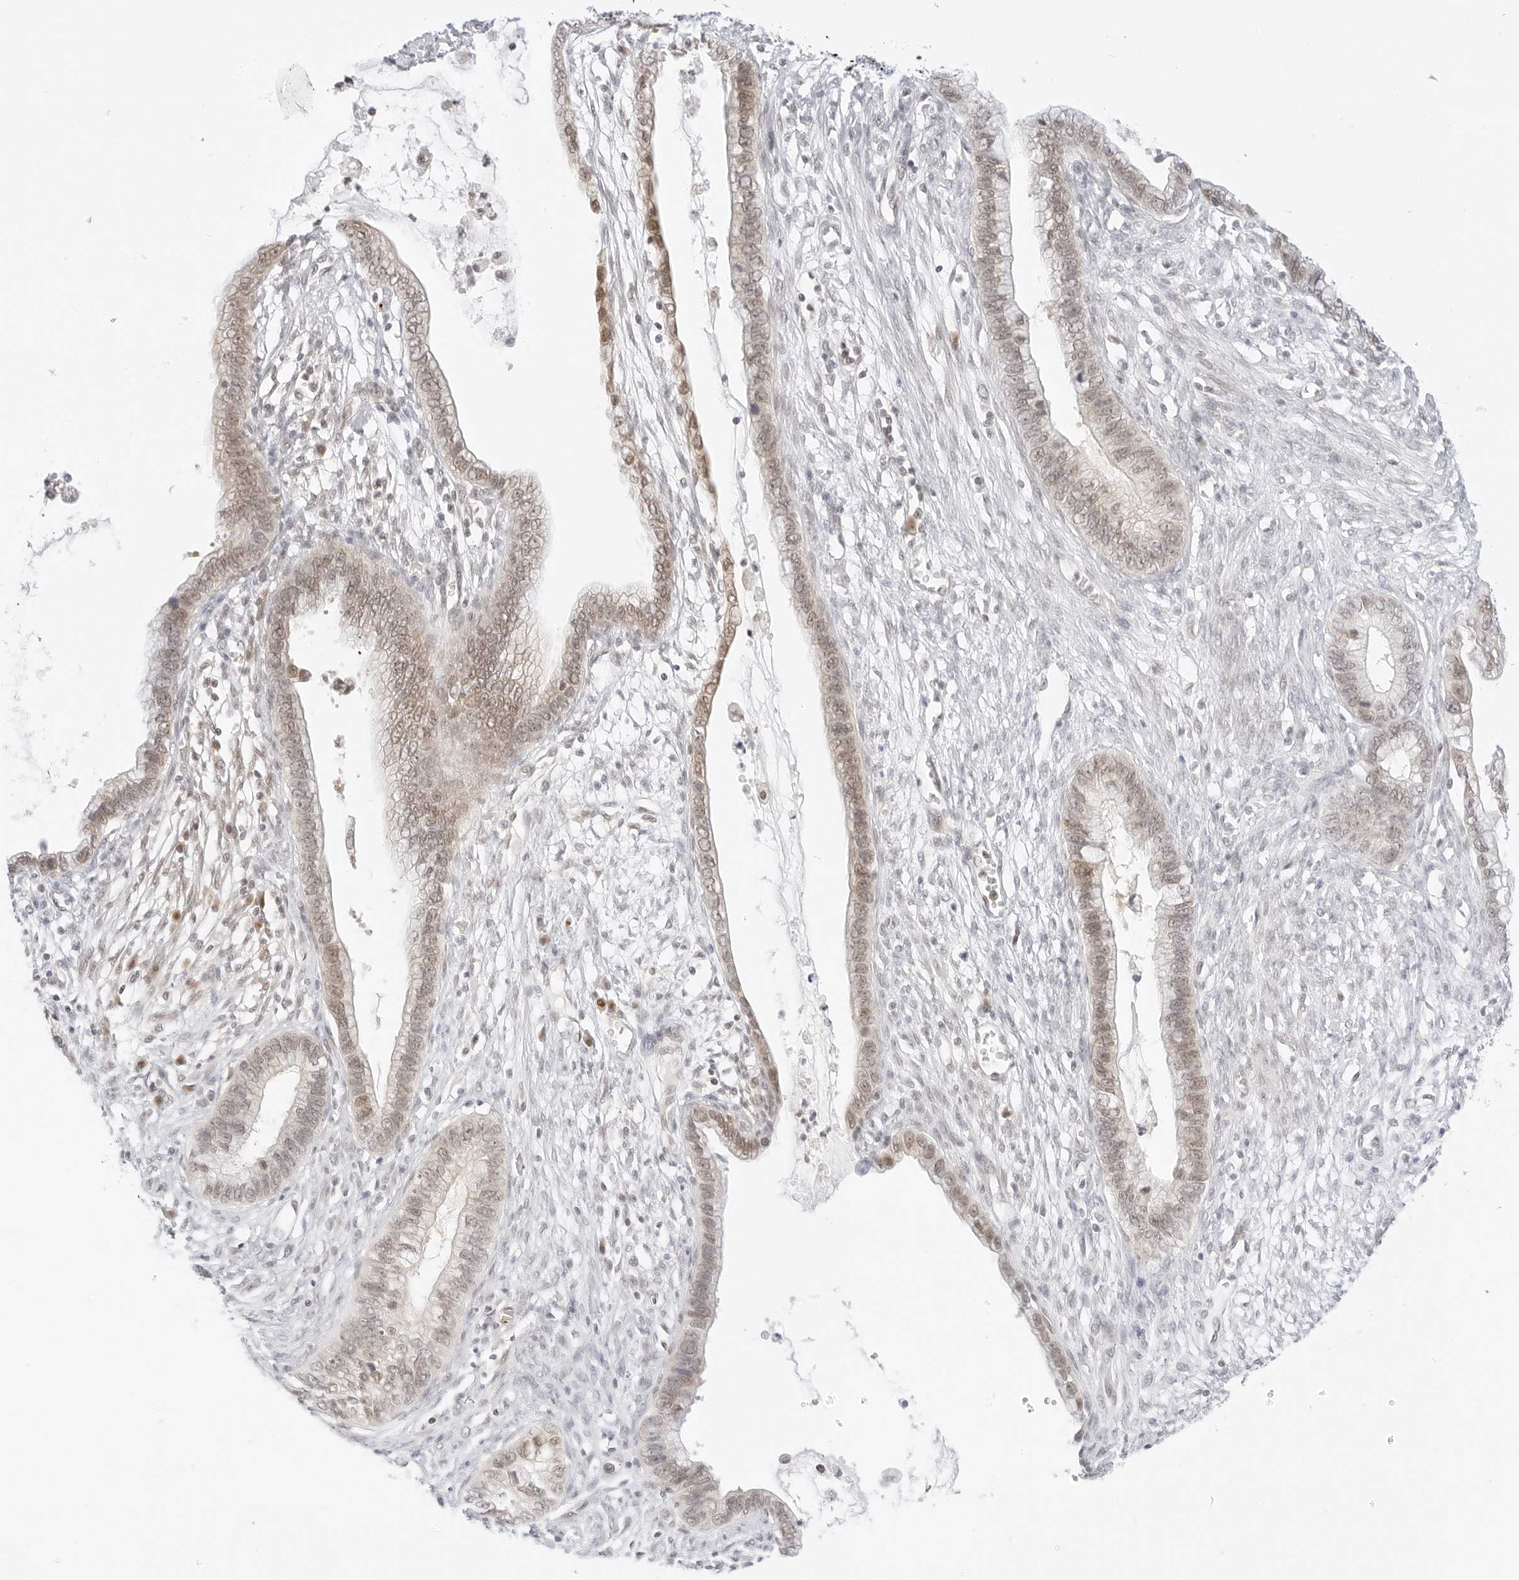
{"staining": {"intensity": "weak", "quantity": "25%-75%", "location": "cytoplasmic/membranous,nuclear"}, "tissue": "cervical cancer", "cell_type": "Tumor cells", "image_type": "cancer", "snomed": [{"axis": "morphology", "description": "Adenocarcinoma, NOS"}, {"axis": "topography", "description": "Cervix"}], "caption": "Immunohistochemistry (IHC) staining of cervical adenocarcinoma, which displays low levels of weak cytoplasmic/membranous and nuclear positivity in about 25%-75% of tumor cells indicating weak cytoplasmic/membranous and nuclear protein staining. The staining was performed using DAB (3,3'-diaminobenzidine) (brown) for protein detection and nuclei were counterstained in hematoxylin (blue).", "gene": "POLR3C", "patient": {"sex": "female", "age": 44}}